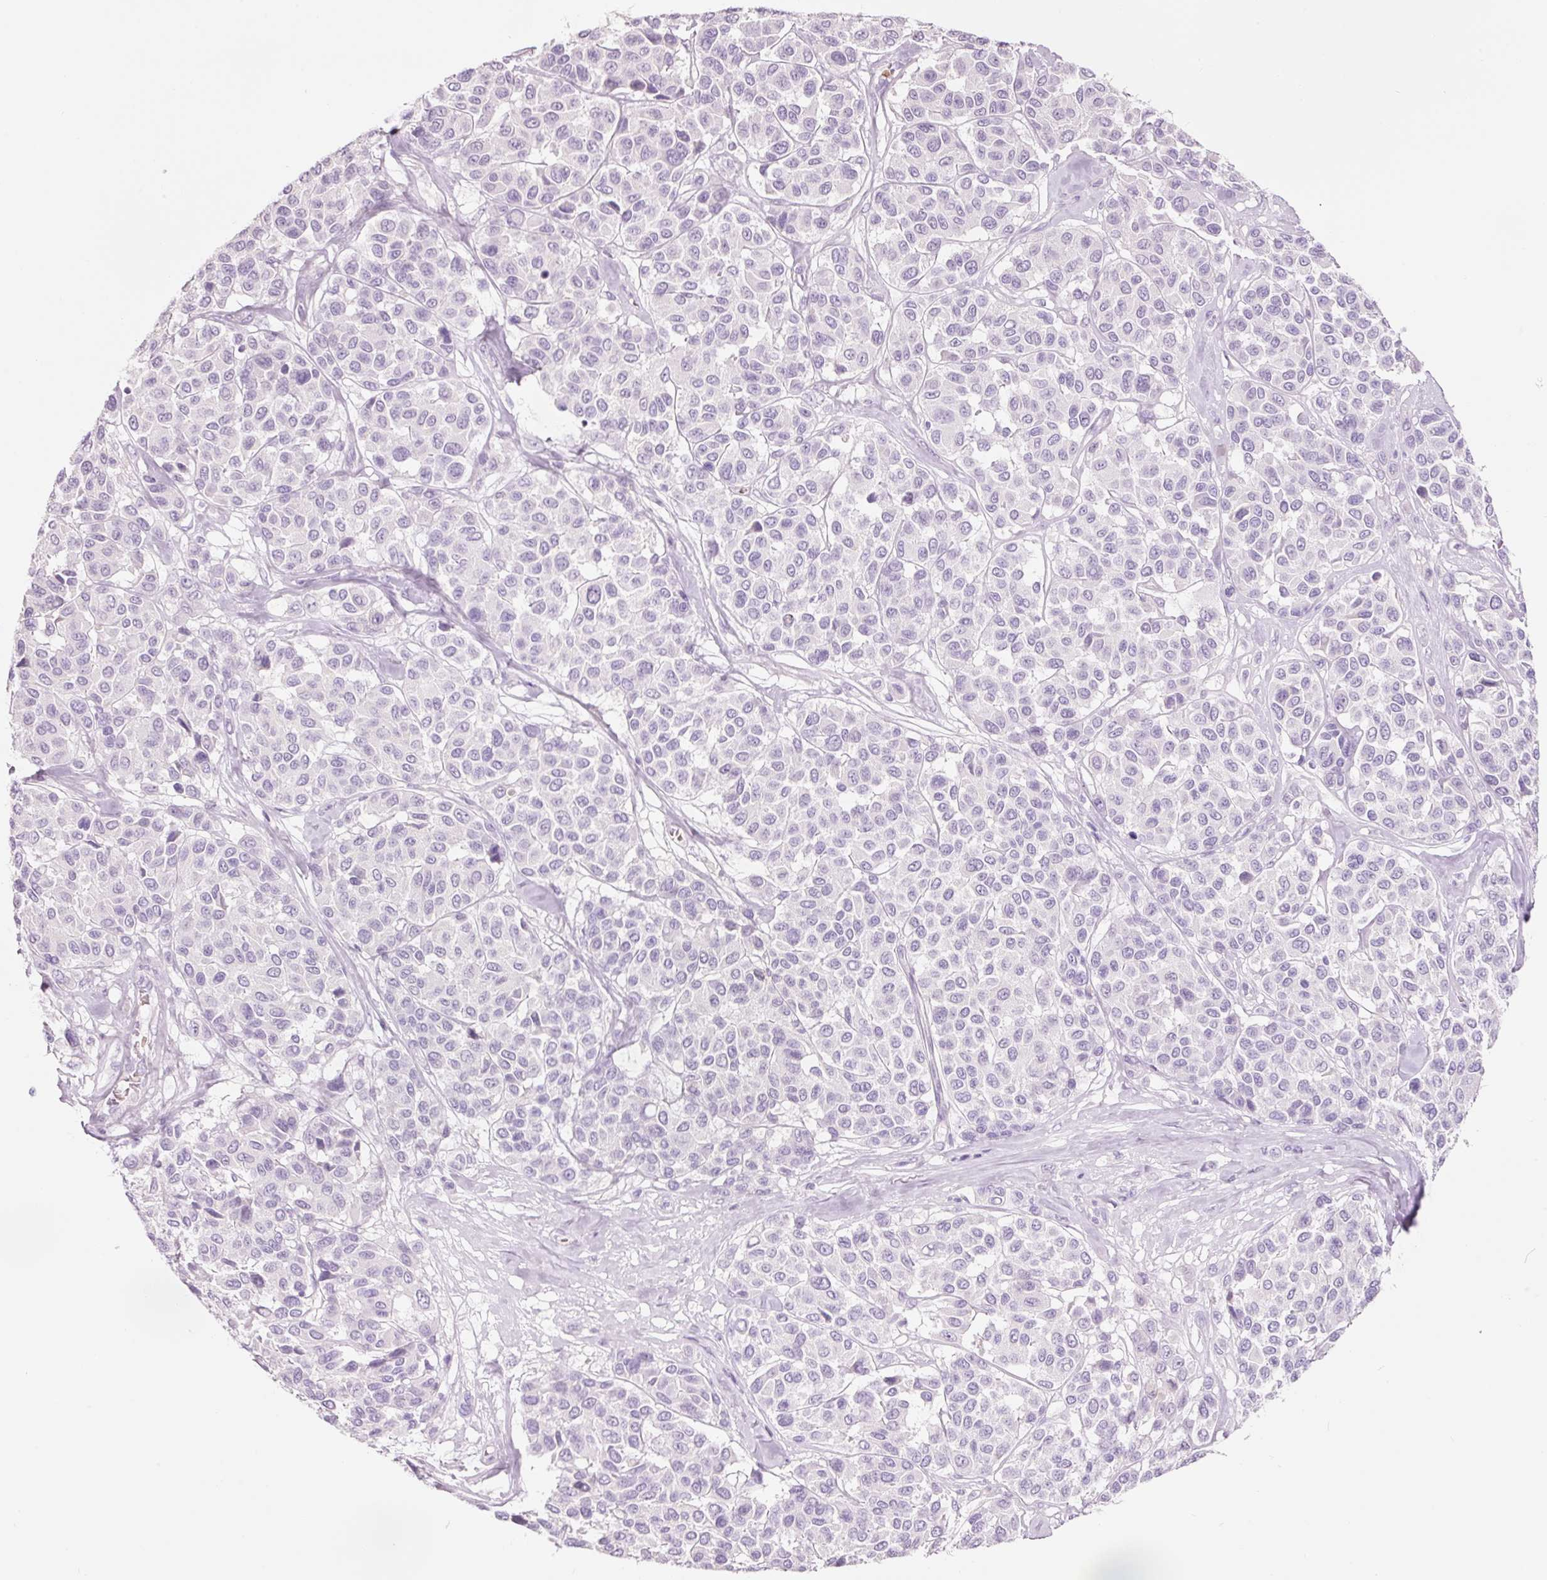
{"staining": {"intensity": "negative", "quantity": "none", "location": "none"}, "tissue": "melanoma", "cell_type": "Tumor cells", "image_type": "cancer", "snomed": [{"axis": "morphology", "description": "Malignant melanoma, NOS"}, {"axis": "topography", "description": "Skin"}], "caption": "The photomicrograph shows no significant positivity in tumor cells of malignant melanoma.", "gene": "DHRS11", "patient": {"sex": "female", "age": 66}}